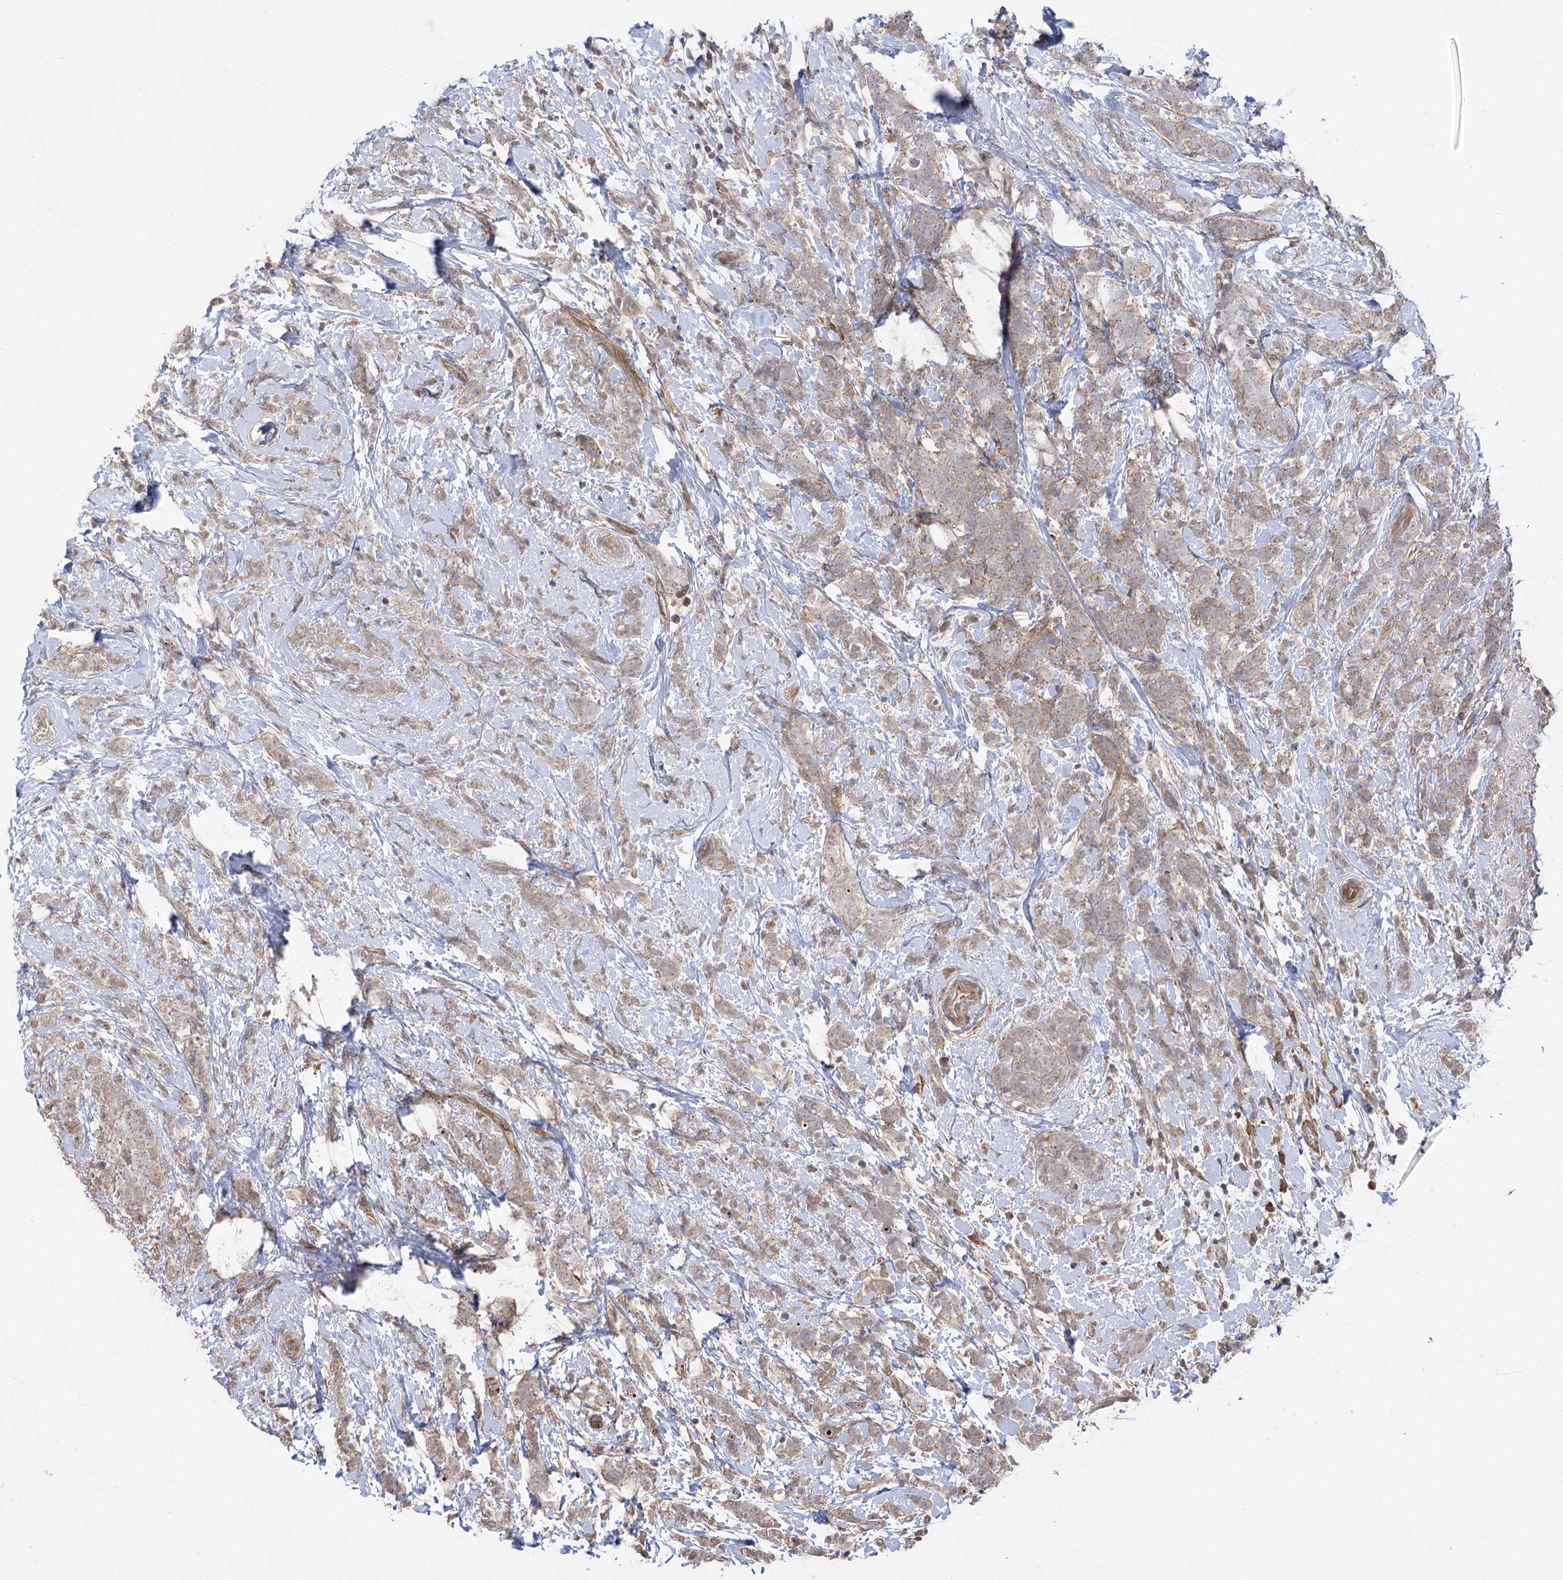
{"staining": {"intensity": "weak", "quantity": ">75%", "location": "cytoplasmic/membranous"}, "tissue": "breast cancer", "cell_type": "Tumor cells", "image_type": "cancer", "snomed": [{"axis": "morphology", "description": "Lobular carcinoma"}, {"axis": "topography", "description": "Breast"}], "caption": "A histopathology image of human breast cancer (lobular carcinoma) stained for a protein shows weak cytoplasmic/membranous brown staining in tumor cells.", "gene": "KCNN2", "patient": {"sex": "female", "age": 58}}